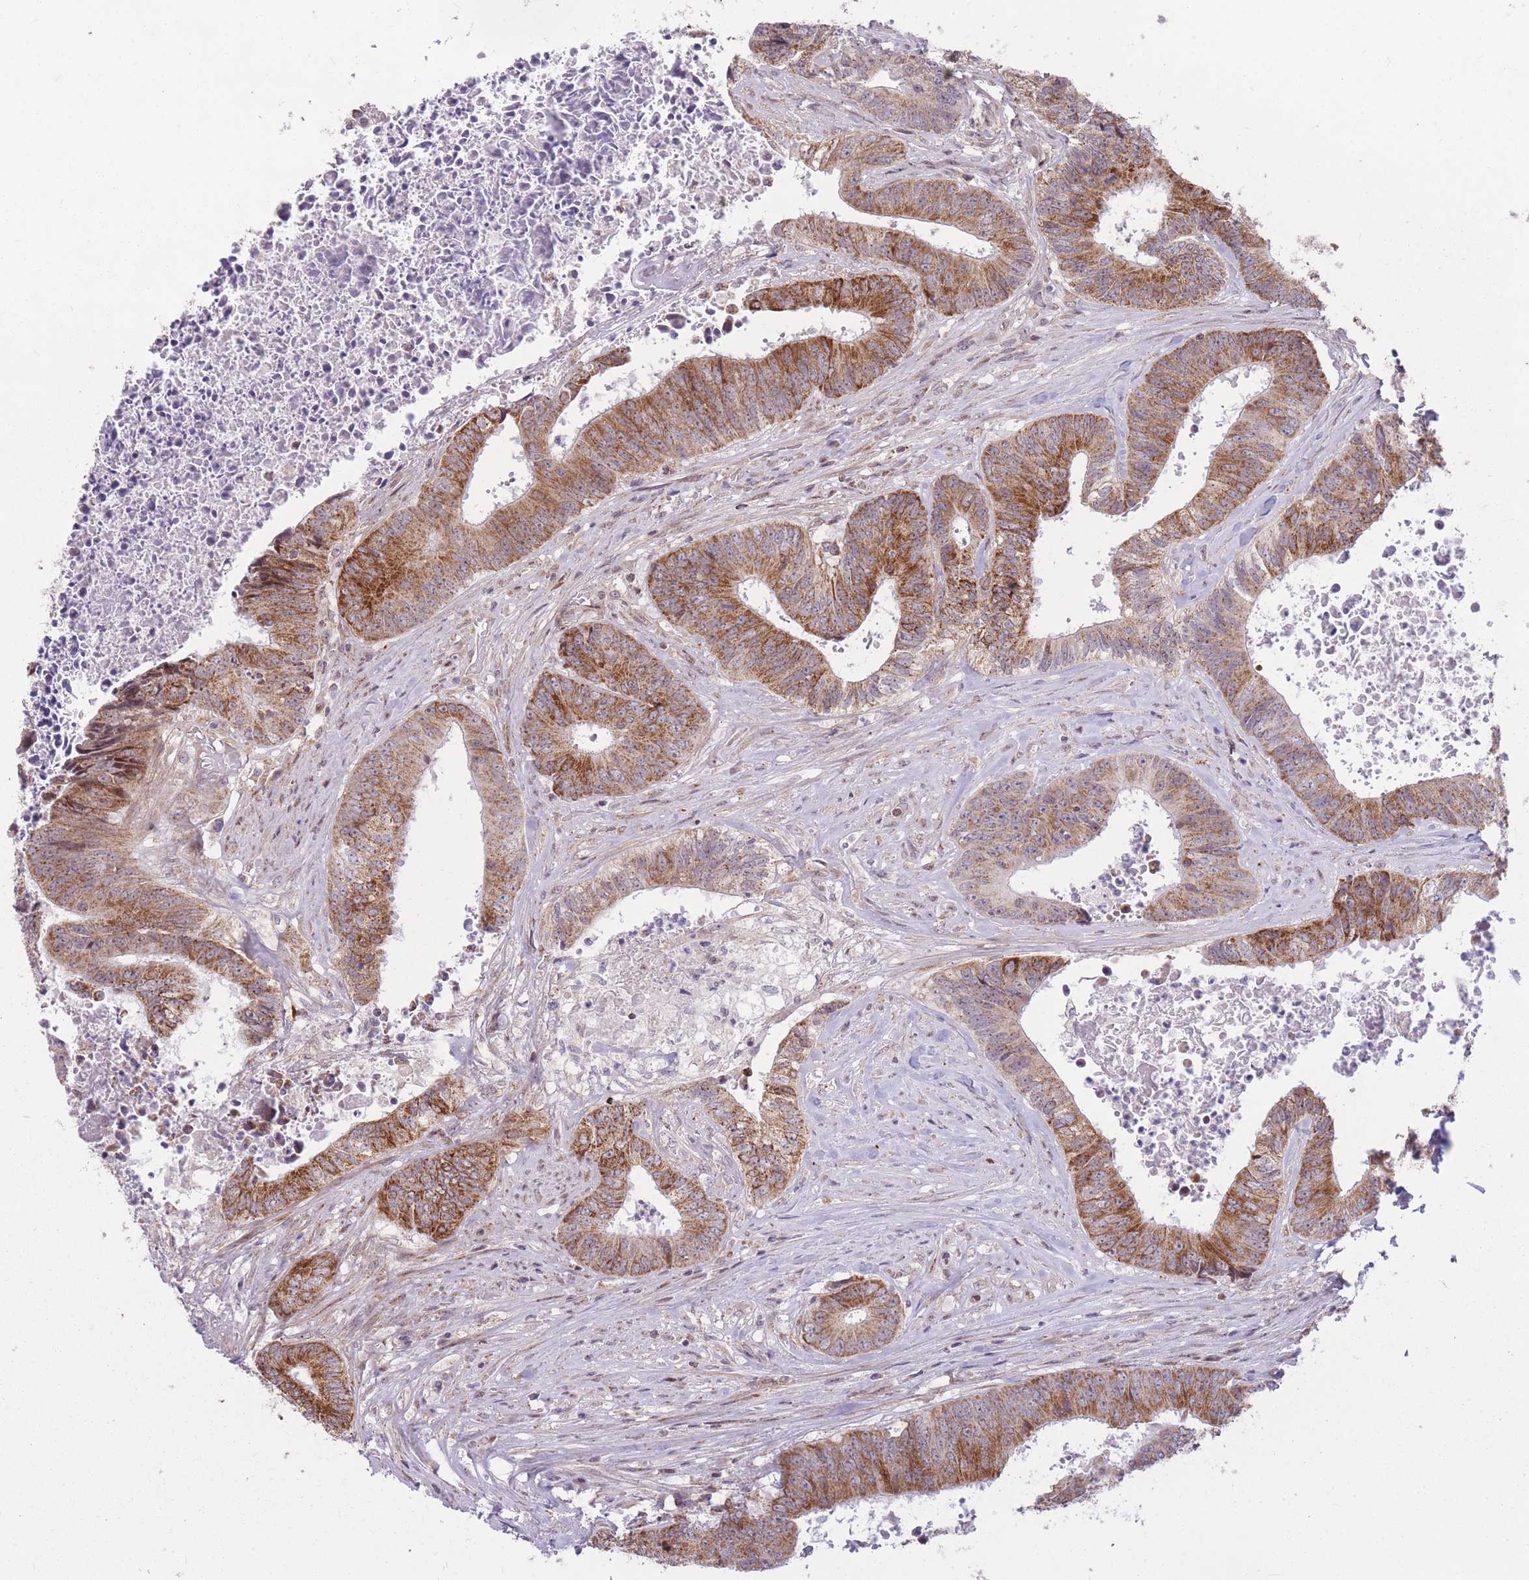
{"staining": {"intensity": "strong", "quantity": ">75%", "location": "cytoplasmic/membranous"}, "tissue": "colorectal cancer", "cell_type": "Tumor cells", "image_type": "cancer", "snomed": [{"axis": "morphology", "description": "Adenocarcinoma, NOS"}, {"axis": "topography", "description": "Rectum"}], "caption": "A high amount of strong cytoplasmic/membranous positivity is appreciated in about >75% of tumor cells in adenocarcinoma (colorectal) tissue.", "gene": "DPYSL4", "patient": {"sex": "male", "age": 72}}